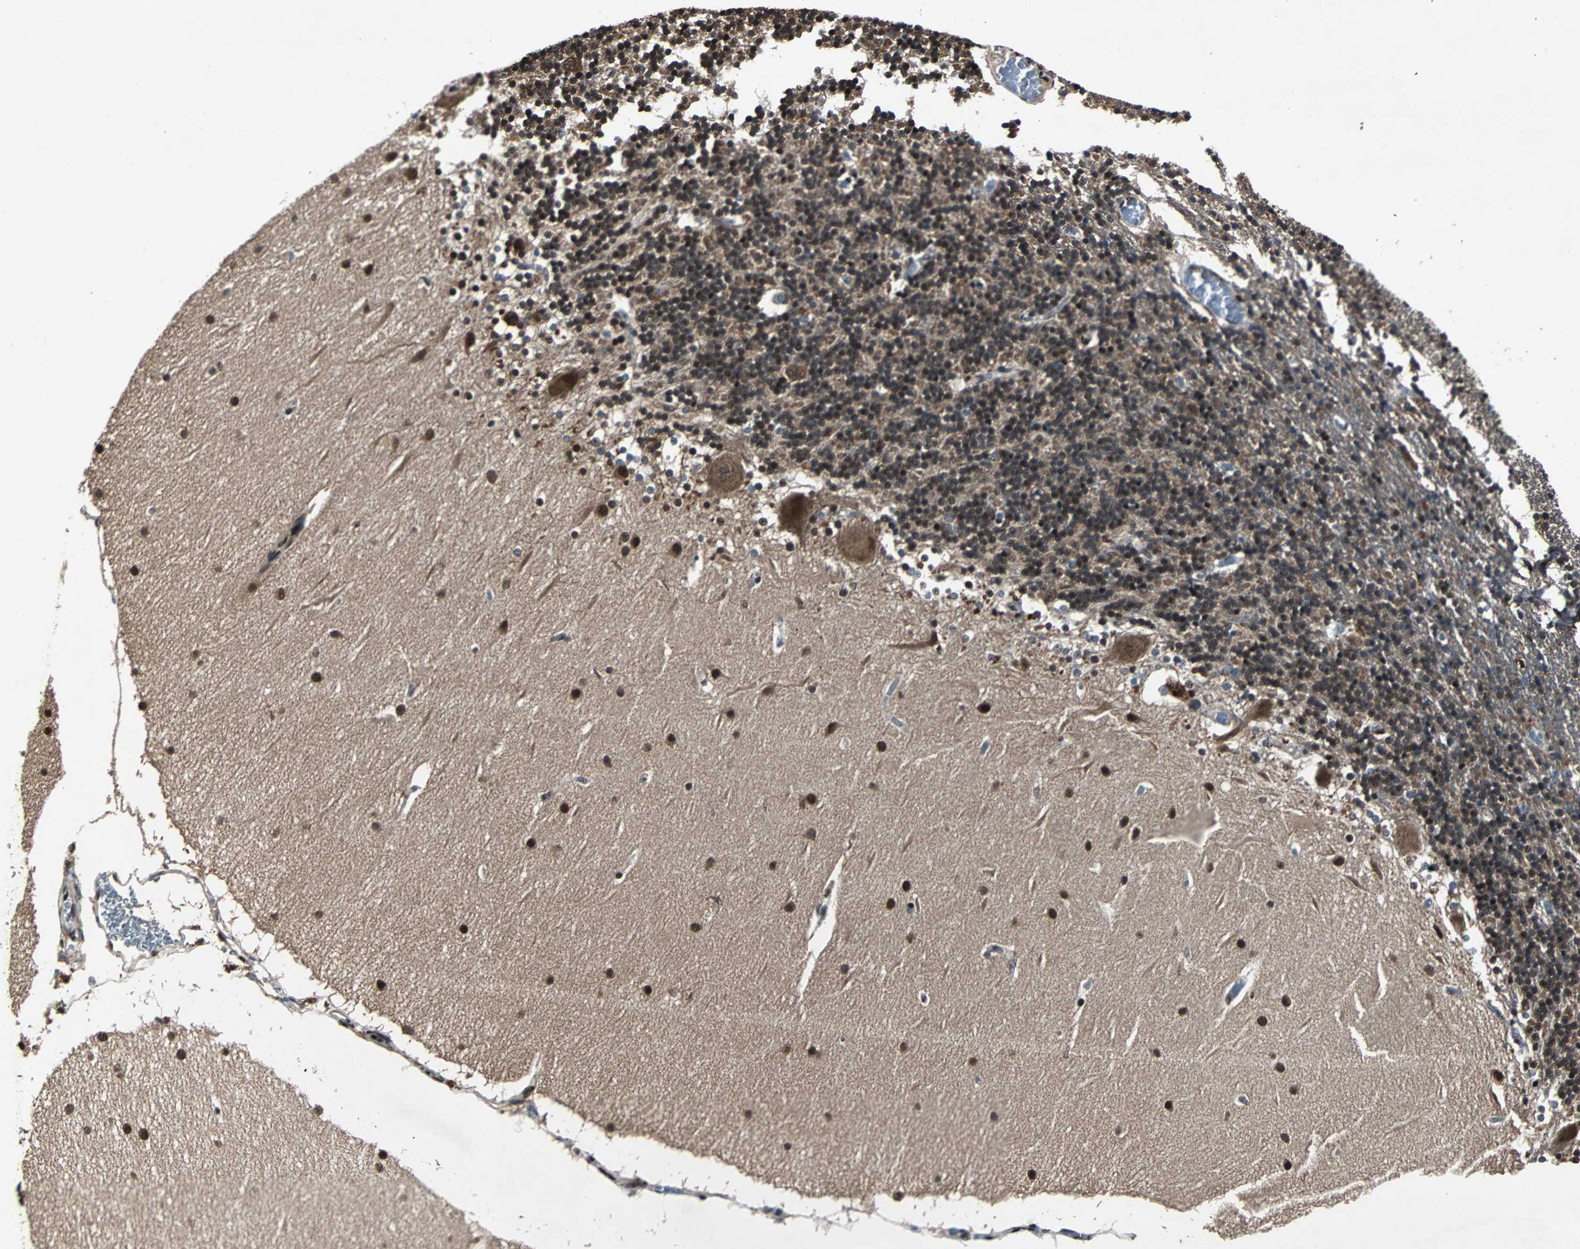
{"staining": {"intensity": "strong", "quantity": ">75%", "location": "cytoplasmic/membranous,nuclear"}, "tissue": "cerebellum", "cell_type": "Cells in granular layer", "image_type": "normal", "snomed": [{"axis": "morphology", "description": "Normal tissue, NOS"}, {"axis": "topography", "description": "Cerebellum"}], "caption": "DAB (3,3'-diaminobenzidine) immunohistochemical staining of unremarkable human cerebellum shows strong cytoplasmic/membranous,nuclear protein staining in about >75% of cells in granular layer.", "gene": "ACLY", "patient": {"sex": "female", "age": 54}}